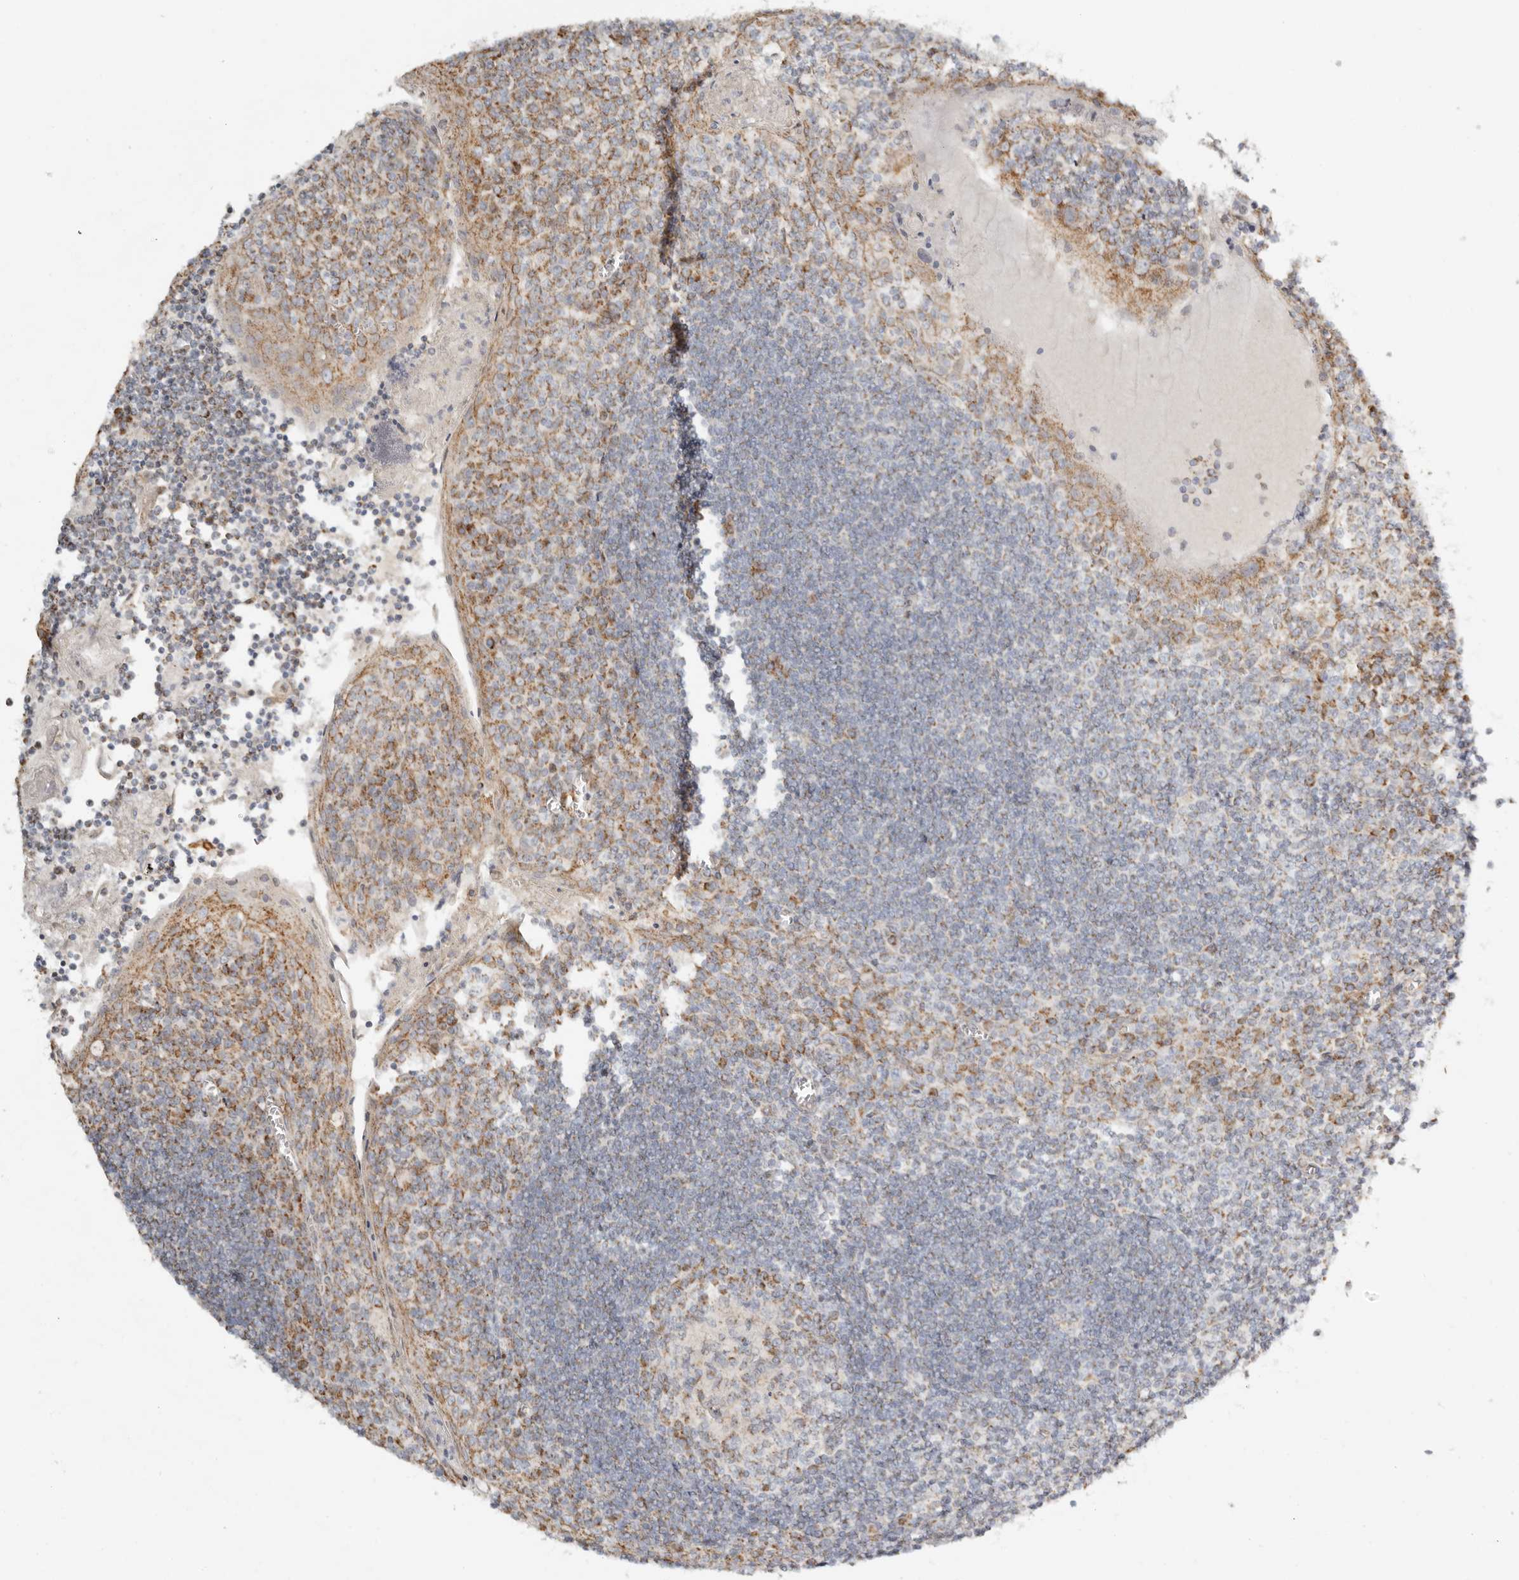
{"staining": {"intensity": "moderate", "quantity": "25%-75%", "location": "cytoplasmic/membranous"}, "tissue": "tonsil", "cell_type": "Germinal center cells", "image_type": "normal", "snomed": [{"axis": "morphology", "description": "Normal tissue, NOS"}, {"axis": "topography", "description": "Tonsil"}], "caption": "Germinal center cells reveal moderate cytoplasmic/membranous expression in approximately 25%-75% of cells in benign tonsil. (brown staining indicates protein expression, while blue staining denotes nuclei).", "gene": "KDF1", "patient": {"sex": "male", "age": 27}}